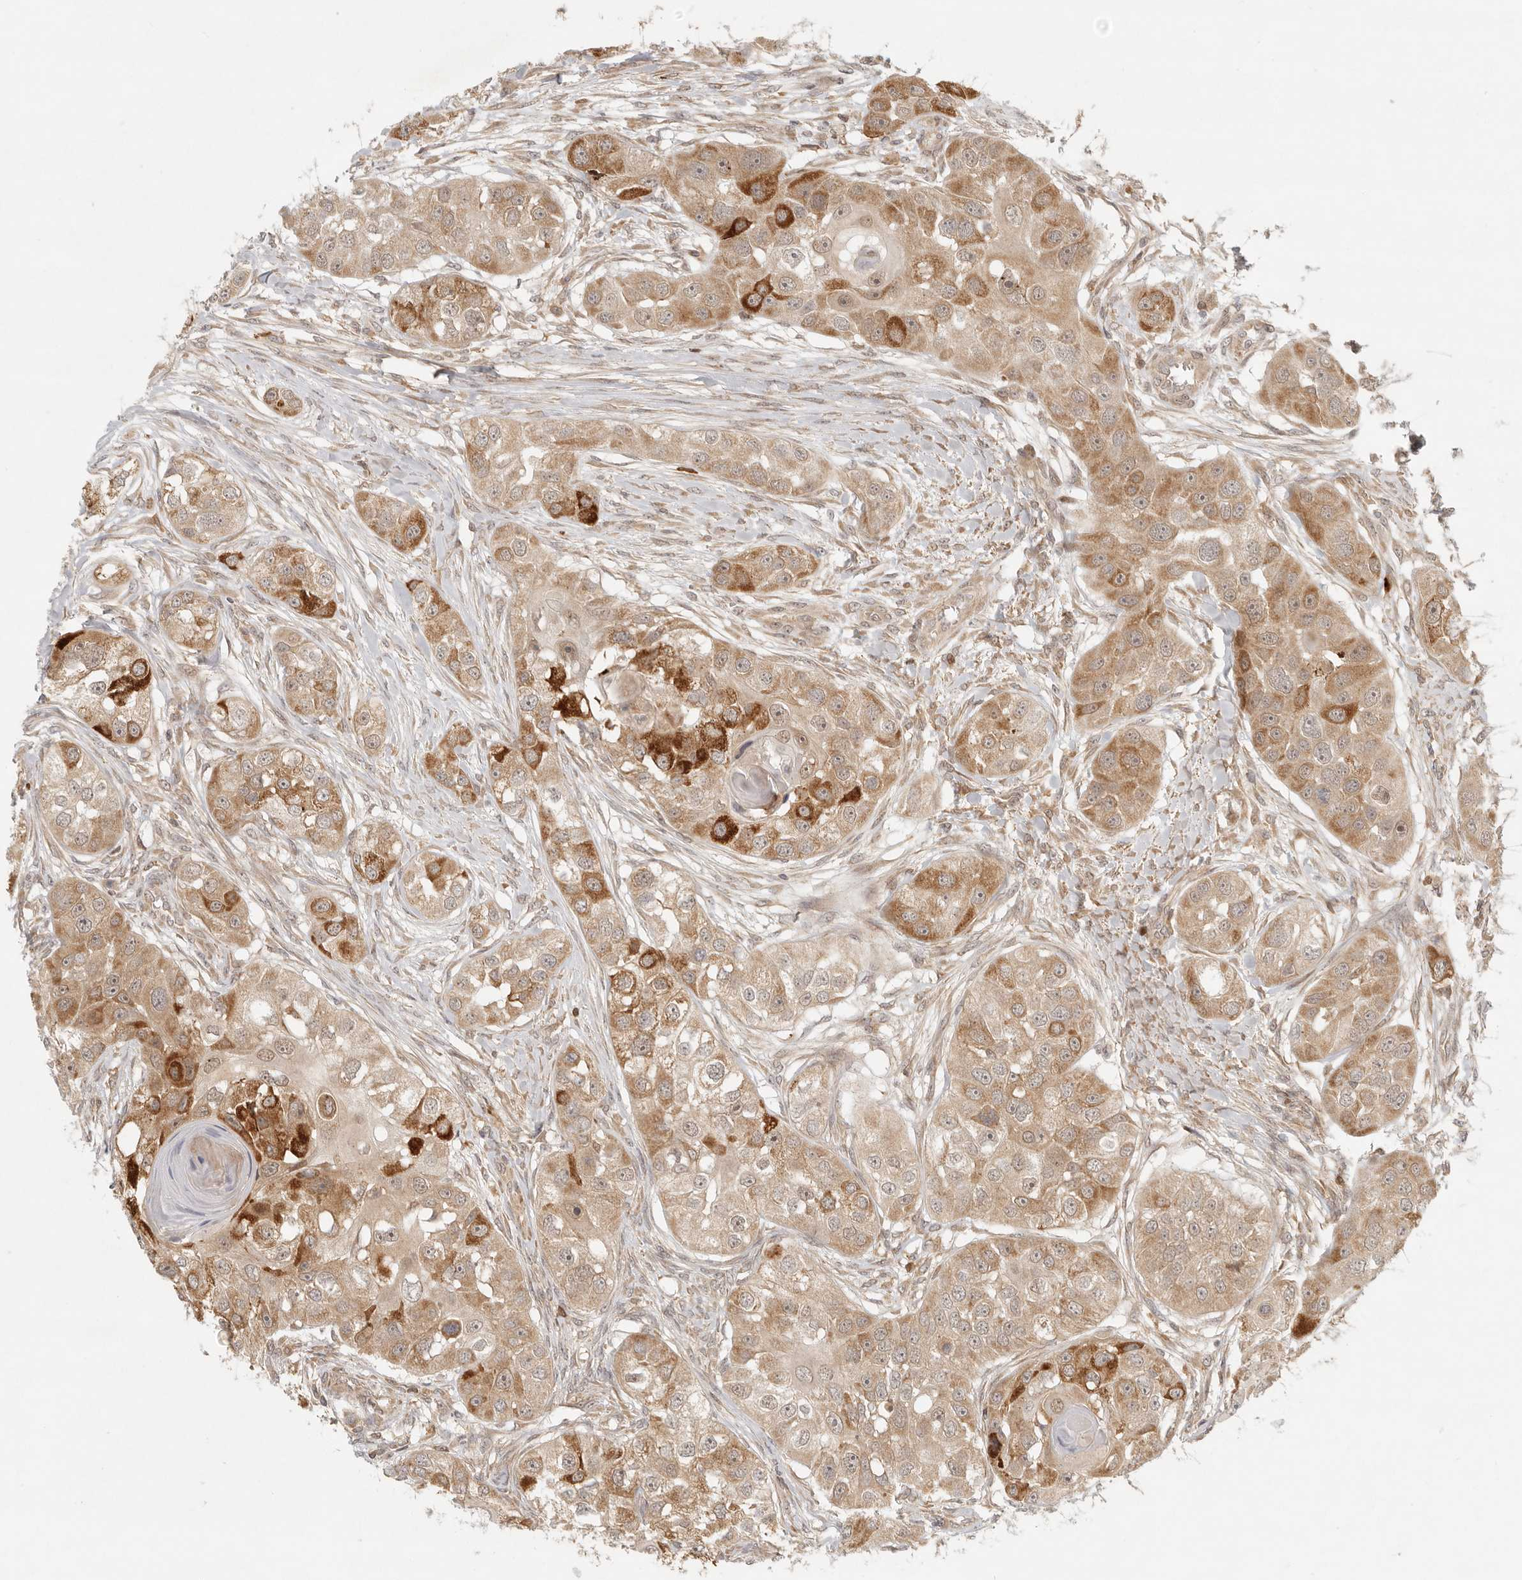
{"staining": {"intensity": "strong", "quantity": ">75%", "location": "cytoplasmic/membranous"}, "tissue": "head and neck cancer", "cell_type": "Tumor cells", "image_type": "cancer", "snomed": [{"axis": "morphology", "description": "Normal tissue, NOS"}, {"axis": "morphology", "description": "Squamous cell carcinoma, NOS"}, {"axis": "topography", "description": "Skeletal muscle"}, {"axis": "topography", "description": "Head-Neck"}], "caption": "A brown stain highlights strong cytoplasmic/membranous expression of a protein in head and neck squamous cell carcinoma tumor cells.", "gene": "AHDC1", "patient": {"sex": "male", "age": 51}}